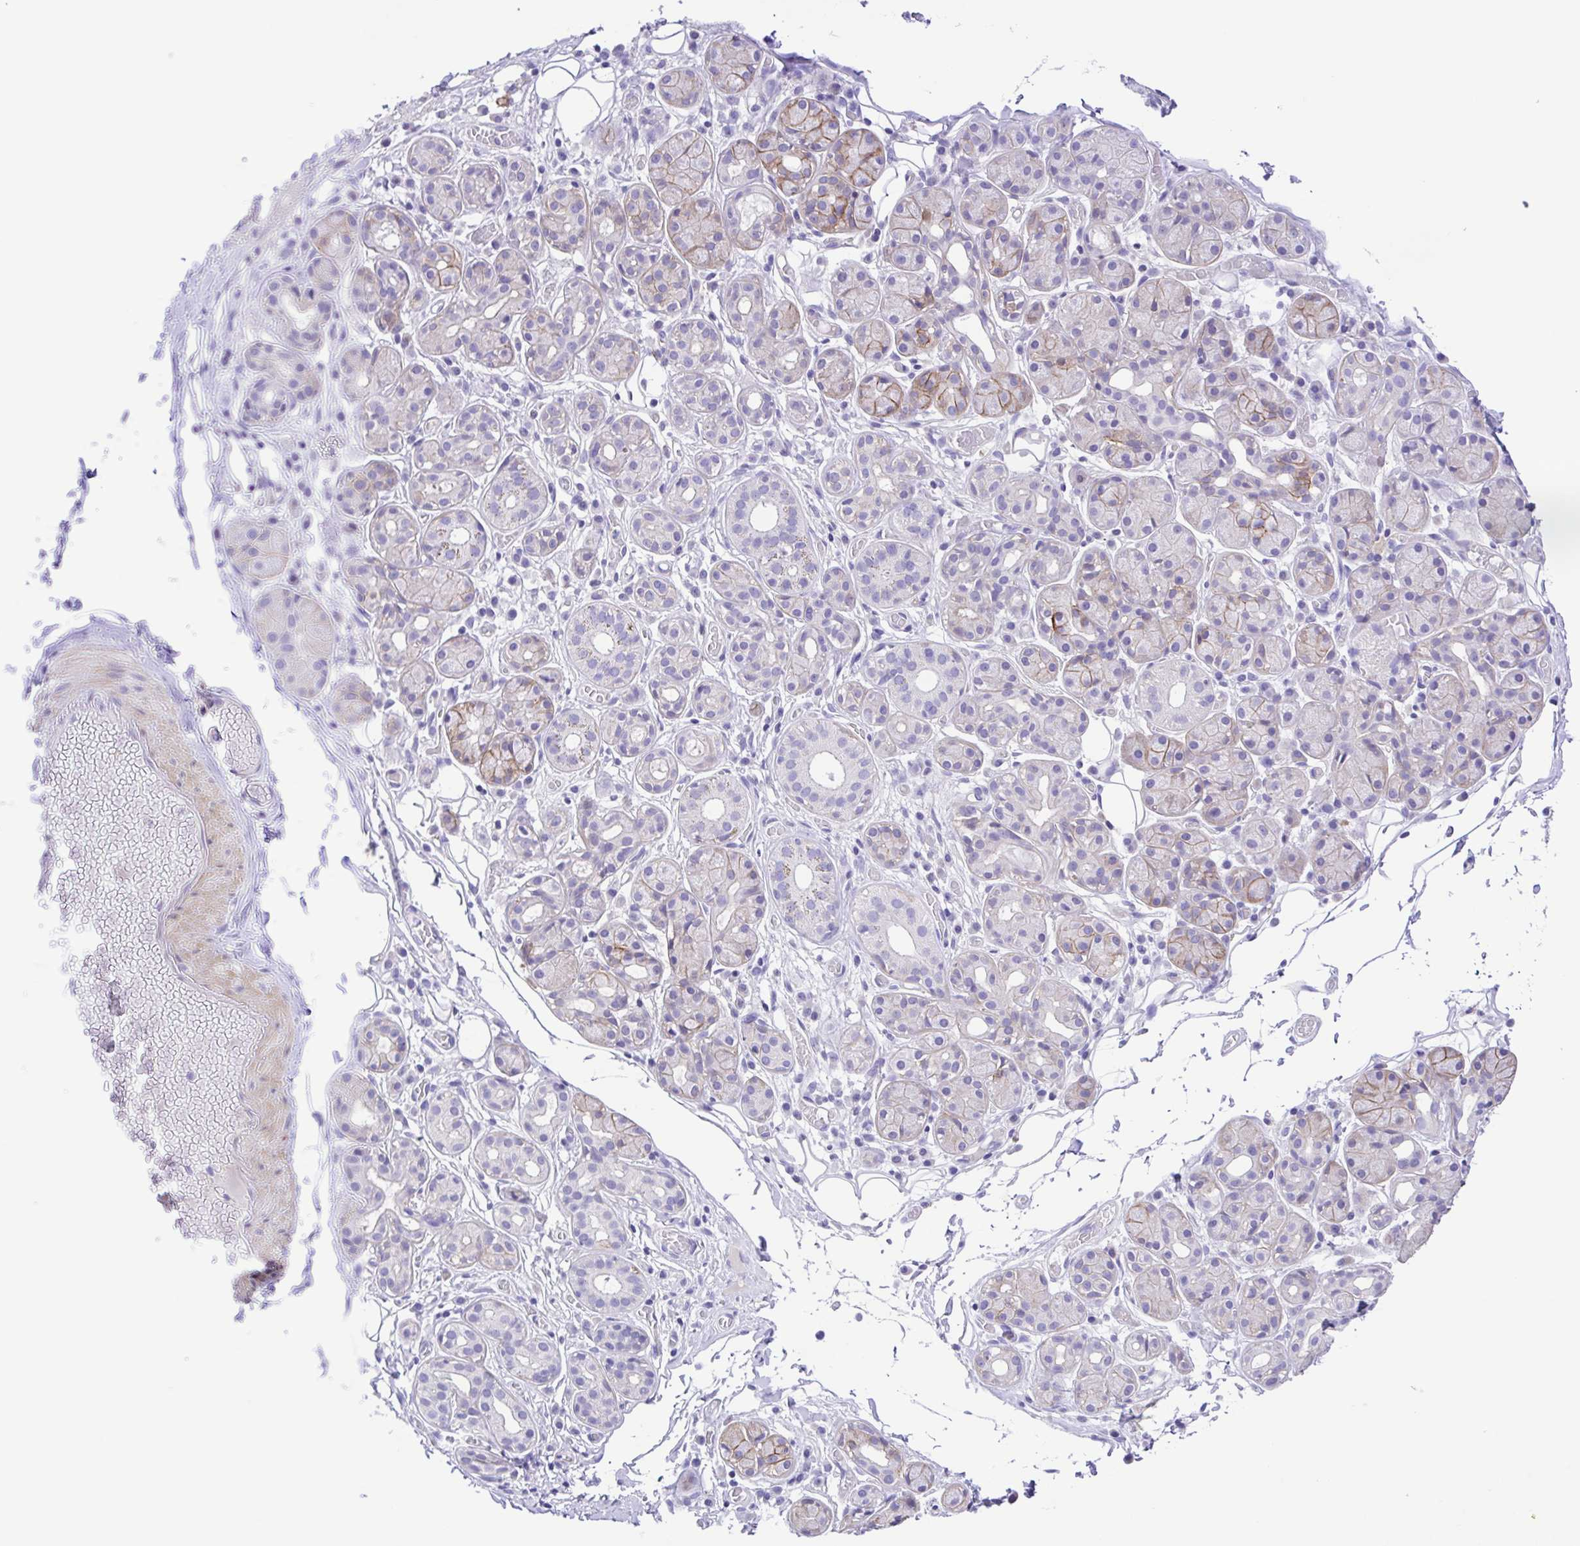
{"staining": {"intensity": "moderate", "quantity": "<25%", "location": "cytoplasmic/membranous"}, "tissue": "salivary gland", "cell_type": "Glandular cells", "image_type": "normal", "snomed": [{"axis": "morphology", "description": "Normal tissue, NOS"}, {"axis": "topography", "description": "Salivary gland"}, {"axis": "topography", "description": "Peripheral nerve tissue"}], "caption": "Normal salivary gland reveals moderate cytoplasmic/membranous positivity in about <25% of glandular cells (IHC, brightfield microscopy, high magnification)..", "gene": "ISM2", "patient": {"sex": "male", "age": 71}}